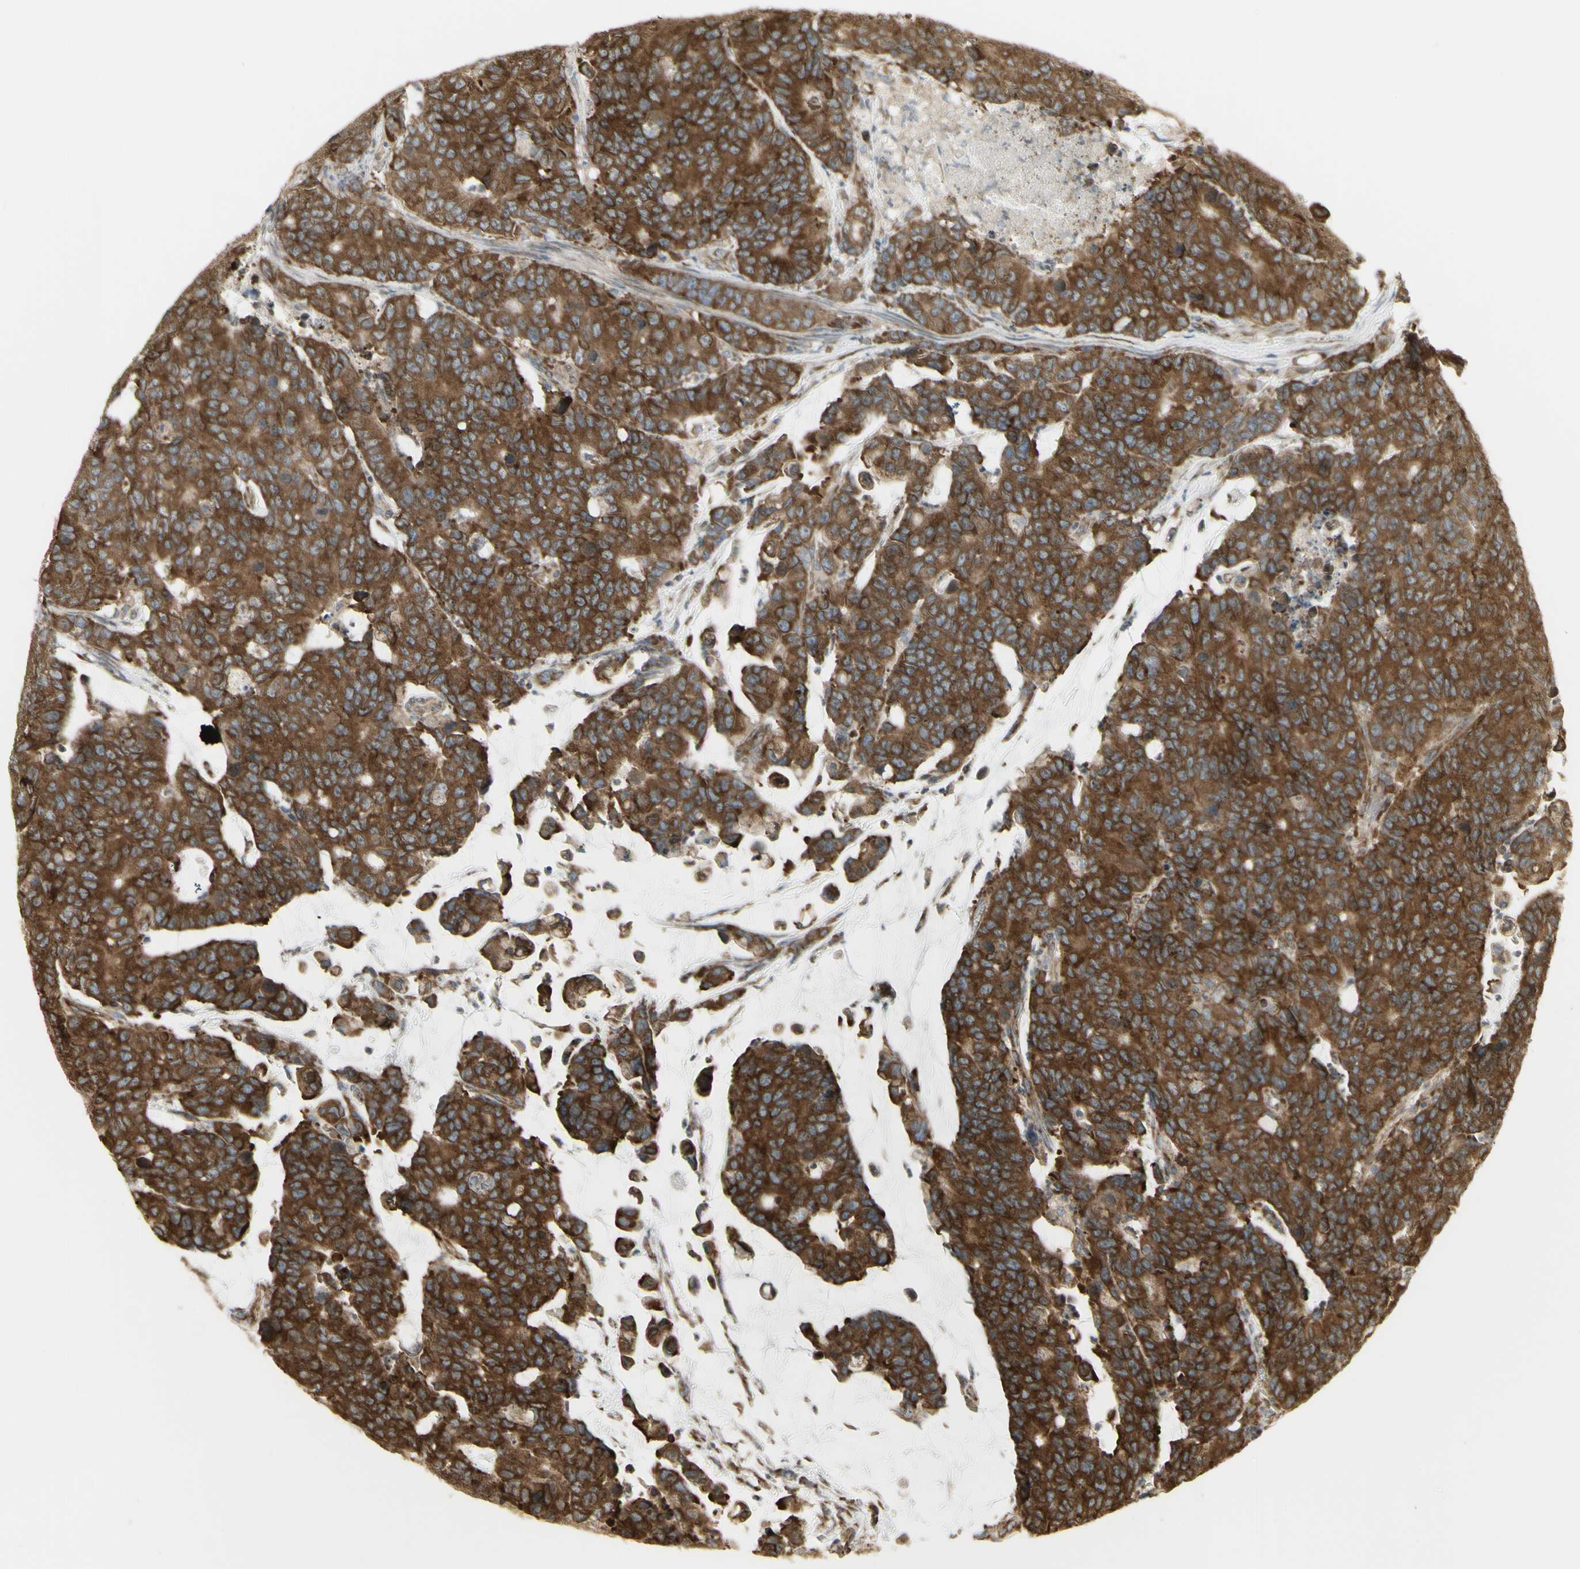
{"staining": {"intensity": "moderate", "quantity": ">75%", "location": "cytoplasmic/membranous"}, "tissue": "colorectal cancer", "cell_type": "Tumor cells", "image_type": "cancer", "snomed": [{"axis": "morphology", "description": "Adenocarcinoma, NOS"}, {"axis": "topography", "description": "Colon"}], "caption": "Protein analysis of colorectal cancer (adenocarcinoma) tissue exhibits moderate cytoplasmic/membranous staining in approximately >75% of tumor cells. (Brightfield microscopy of DAB IHC at high magnification).", "gene": "FKBP3", "patient": {"sex": "female", "age": 86}}